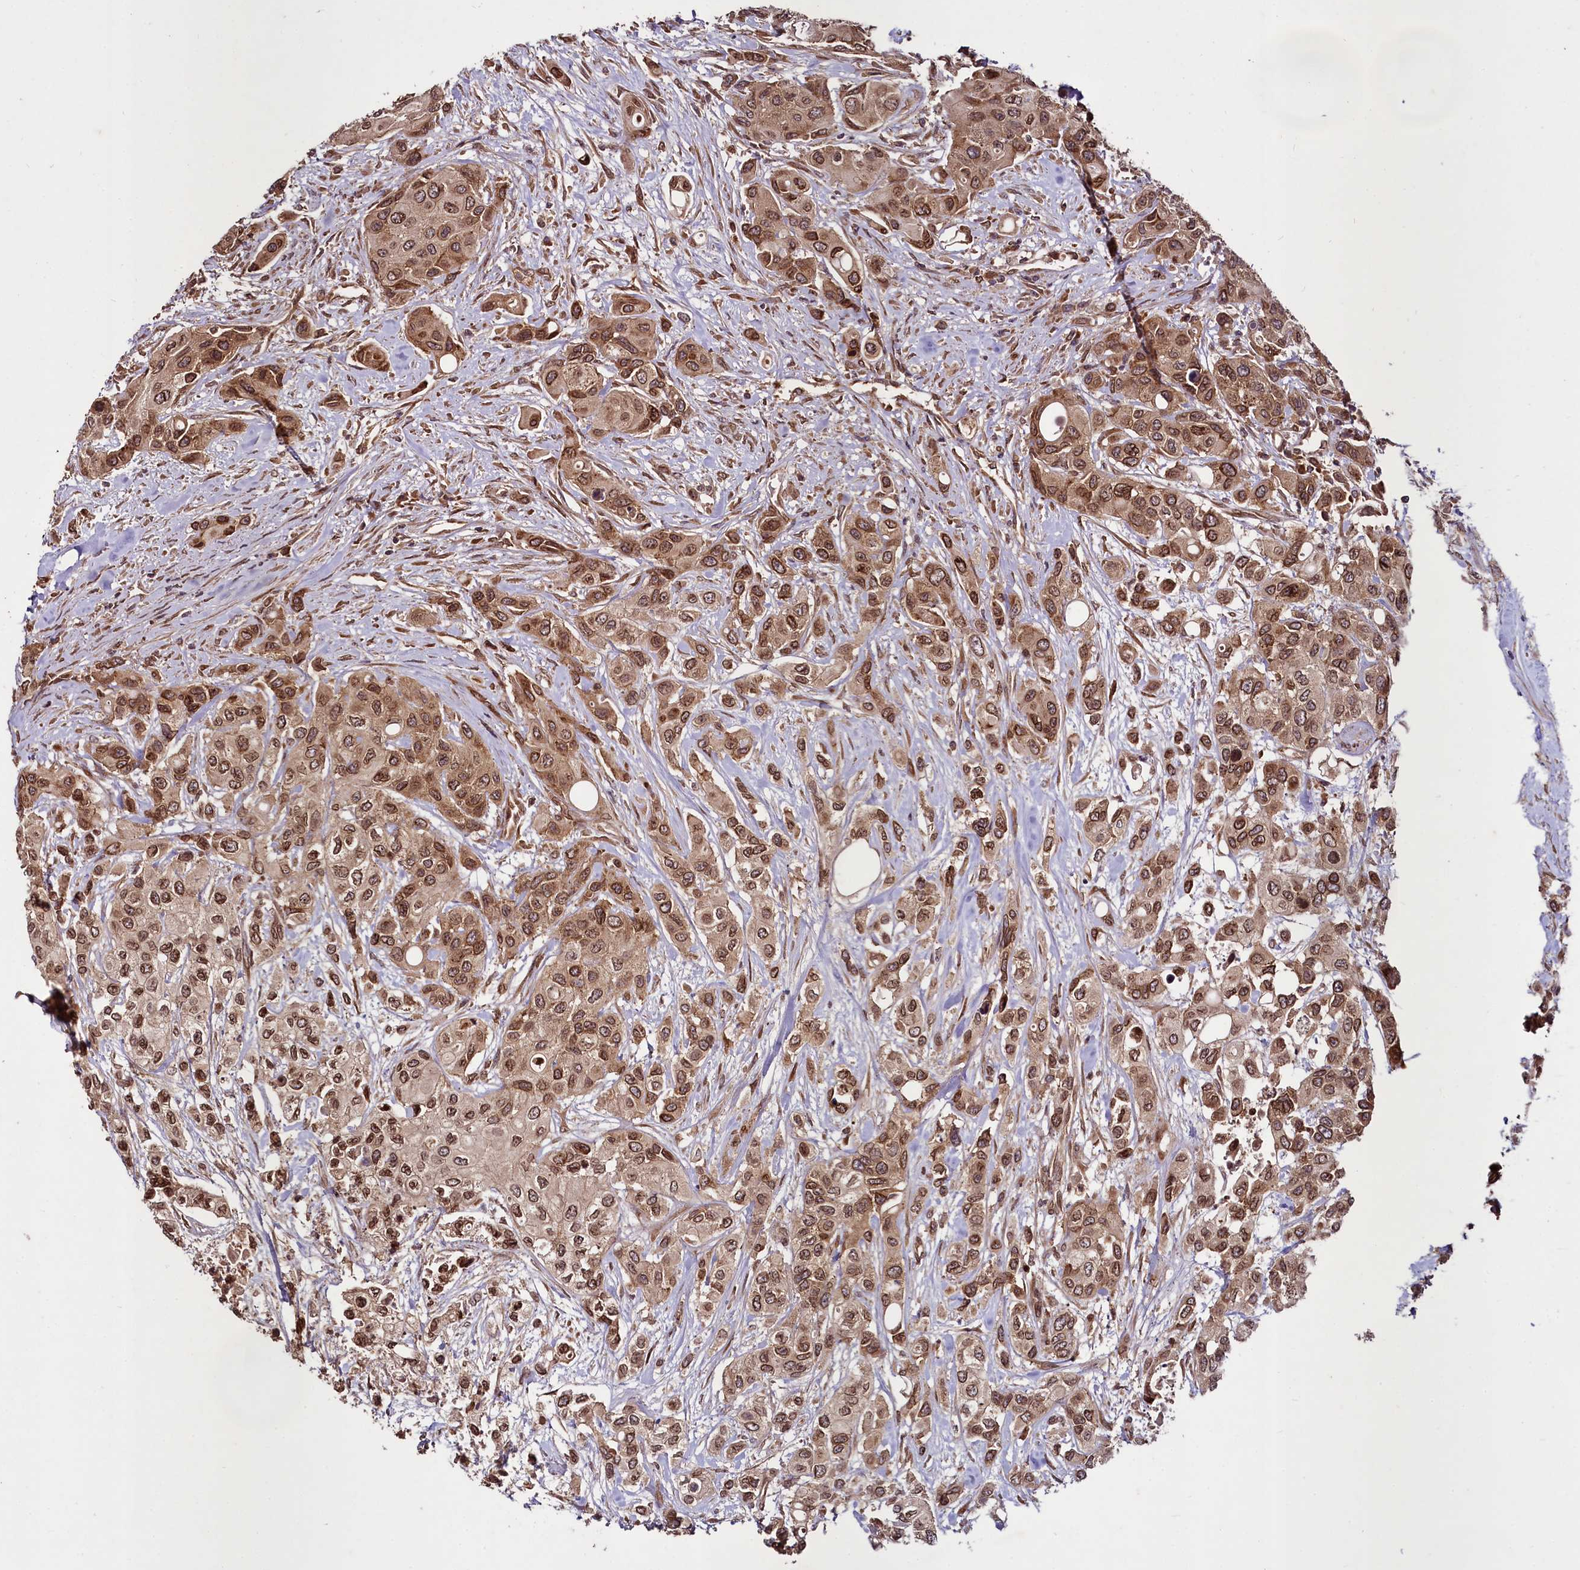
{"staining": {"intensity": "moderate", "quantity": ">75%", "location": "cytoplasmic/membranous,nuclear"}, "tissue": "urothelial cancer", "cell_type": "Tumor cells", "image_type": "cancer", "snomed": [{"axis": "morphology", "description": "Normal tissue, NOS"}, {"axis": "morphology", "description": "Urothelial carcinoma, High grade"}, {"axis": "topography", "description": "Vascular tissue"}, {"axis": "topography", "description": "Urinary bladder"}], "caption": "Immunohistochemical staining of high-grade urothelial carcinoma exhibits moderate cytoplasmic/membranous and nuclear protein positivity in about >75% of tumor cells. (DAB (3,3'-diaminobenzidine) IHC with brightfield microscopy, high magnification).", "gene": "DCP1B", "patient": {"sex": "female", "age": 56}}